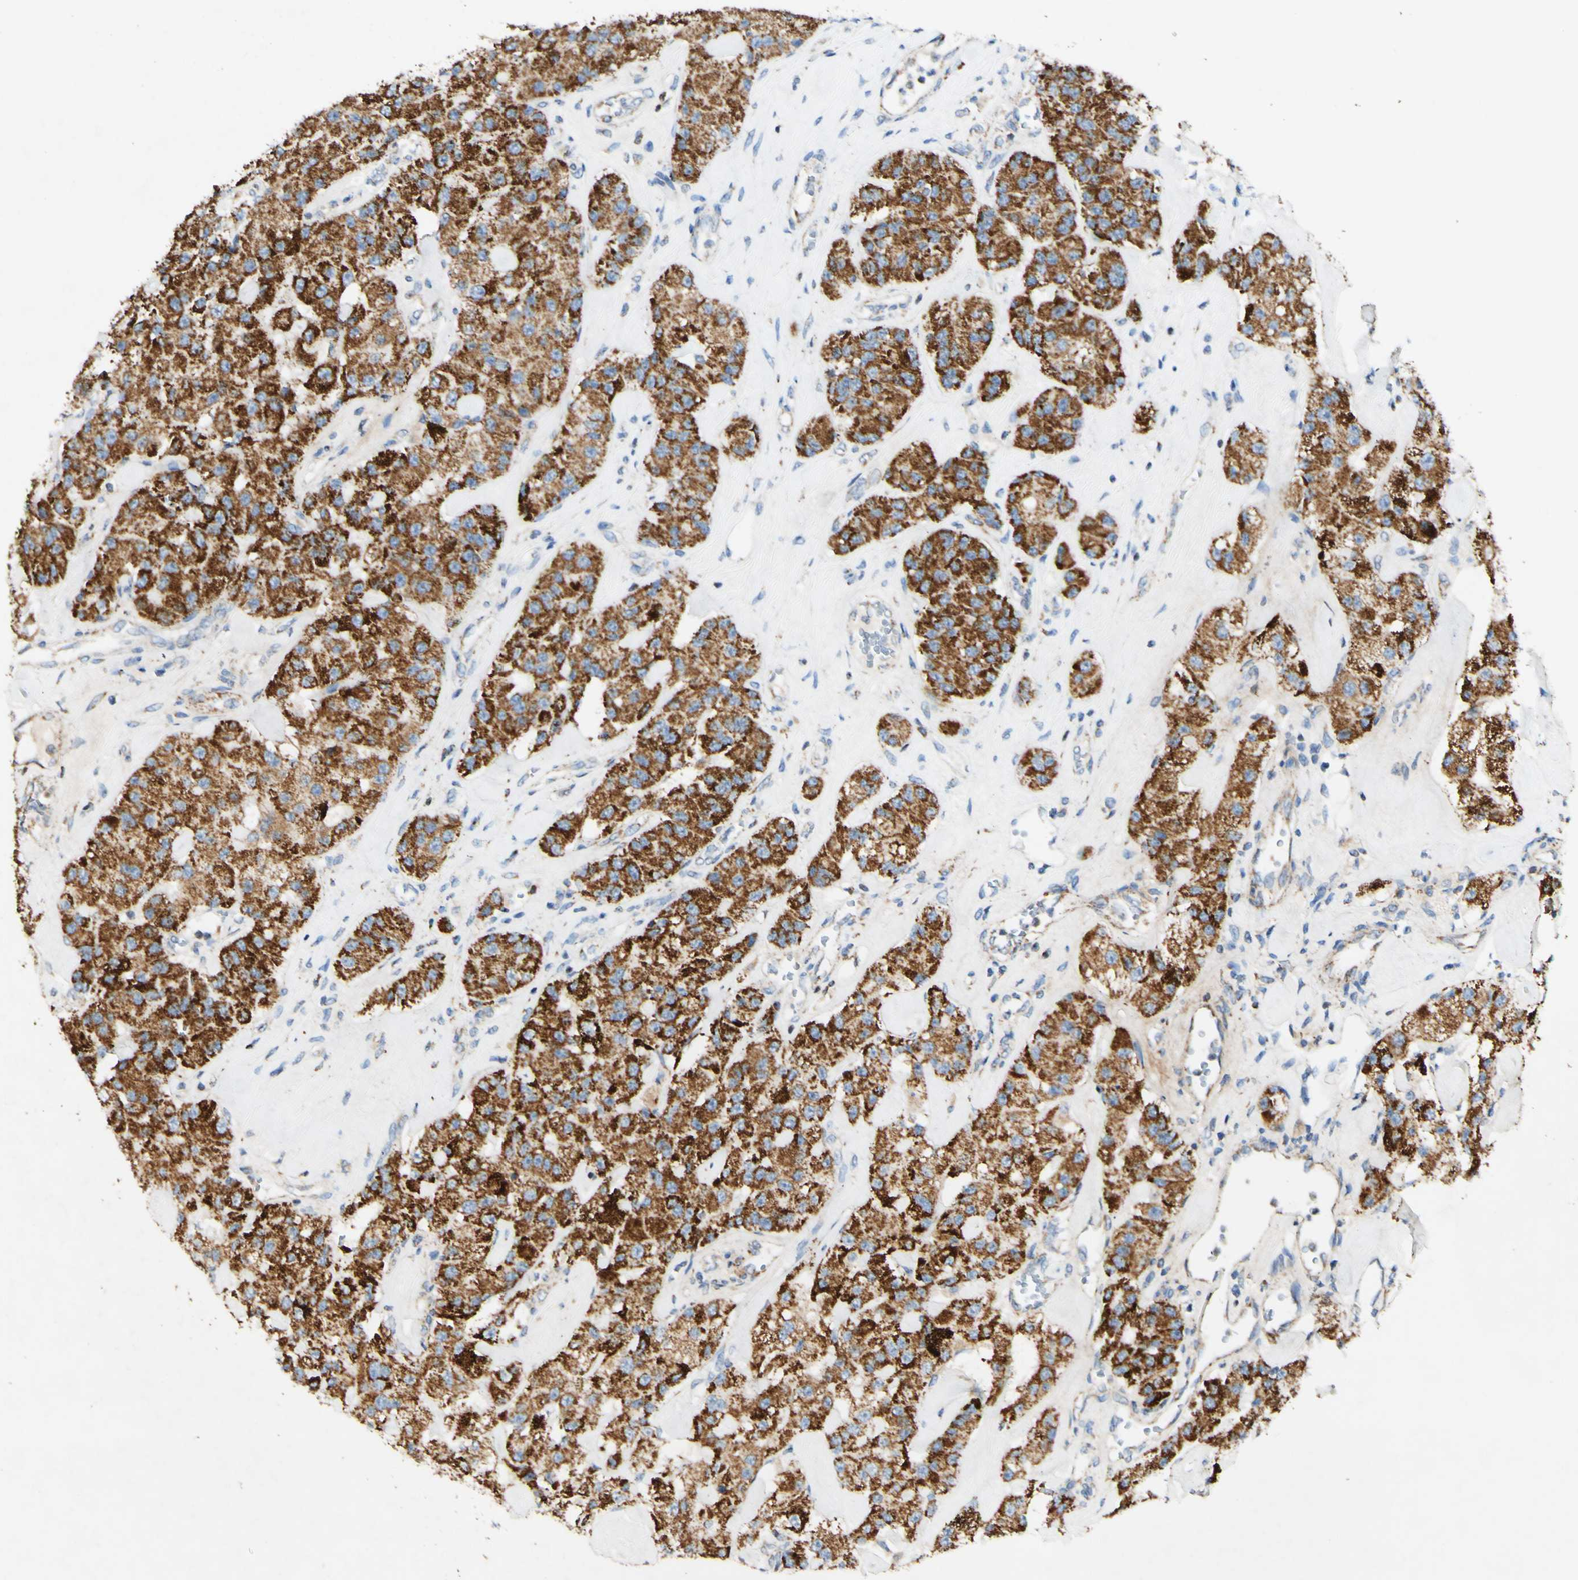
{"staining": {"intensity": "strong", "quantity": ">75%", "location": "cytoplasmic/membranous"}, "tissue": "carcinoid", "cell_type": "Tumor cells", "image_type": "cancer", "snomed": [{"axis": "morphology", "description": "Carcinoid, malignant, NOS"}, {"axis": "topography", "description": "Pancreas"}], "caption": "Immunohistochemistry (DAB) staining of carcinoid demonstrates strong cytoplasmic/membranous protein expression in about >75% of tumor cells.", "gene": "OXCT1", "patient": {"sex": "male", "age": 41}}